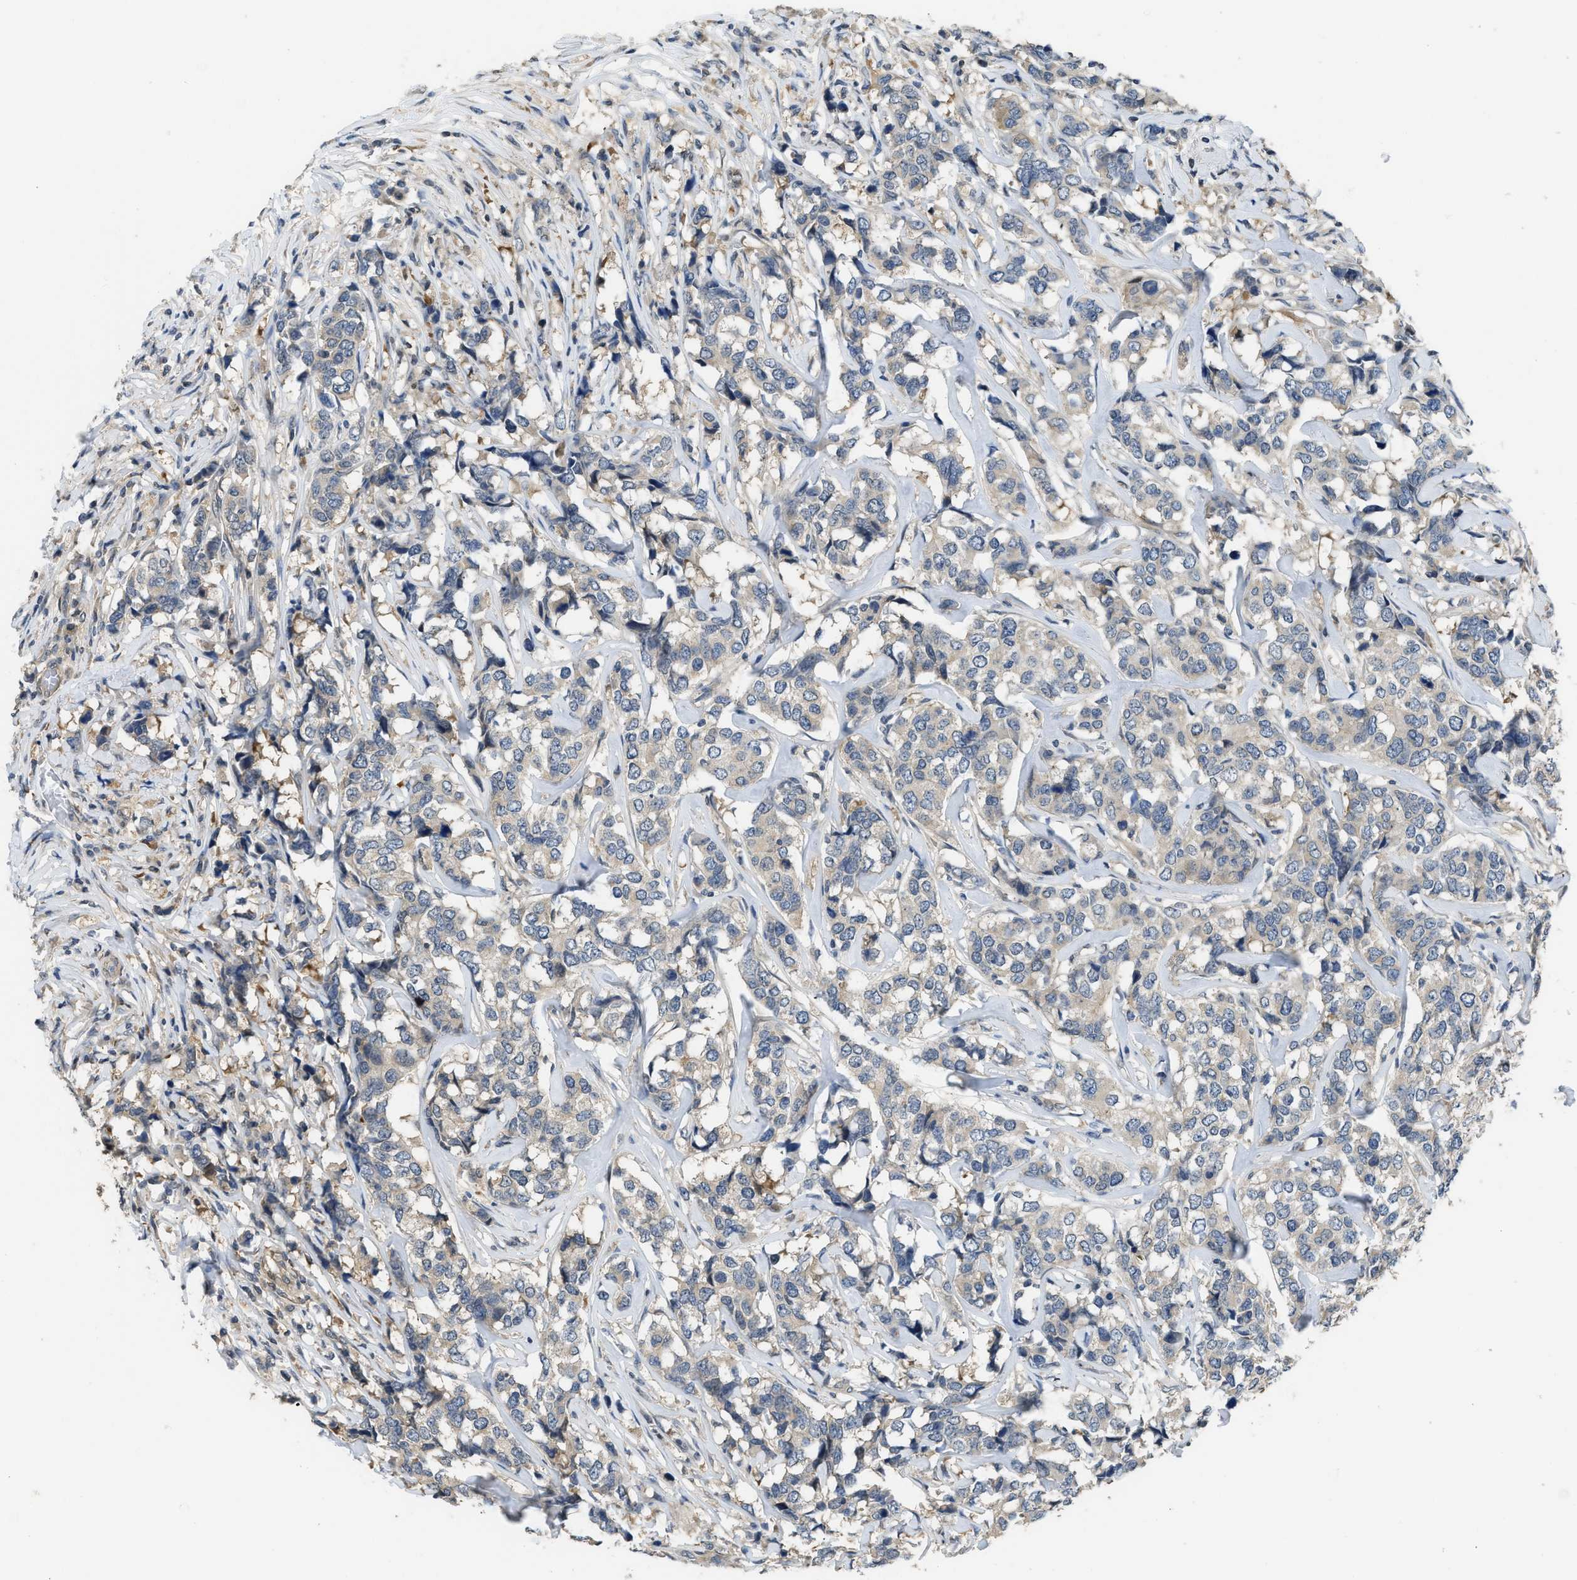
{"staining": {"intensity": "weak", "quantity": "25%-75%", "location": "cytoplasmic/membranous"}, "tissue": "breast cancer", "cell_type": "Tumor cells", "image_type": "cancer", "snomed": [{"axis": "morphology", "description": "Lobular carcinoma"}, {"axis": "topography", "description": "Breast"}], "caption": "Human breast cancer (lobular carcinoma) stained for a protein (brown) reveals weak cytoplasmic/membranous positive positivity in approximately 25%-75% of tumor cells.", "gene": "TES", "patient": {"sex": "female", "age": 59}}